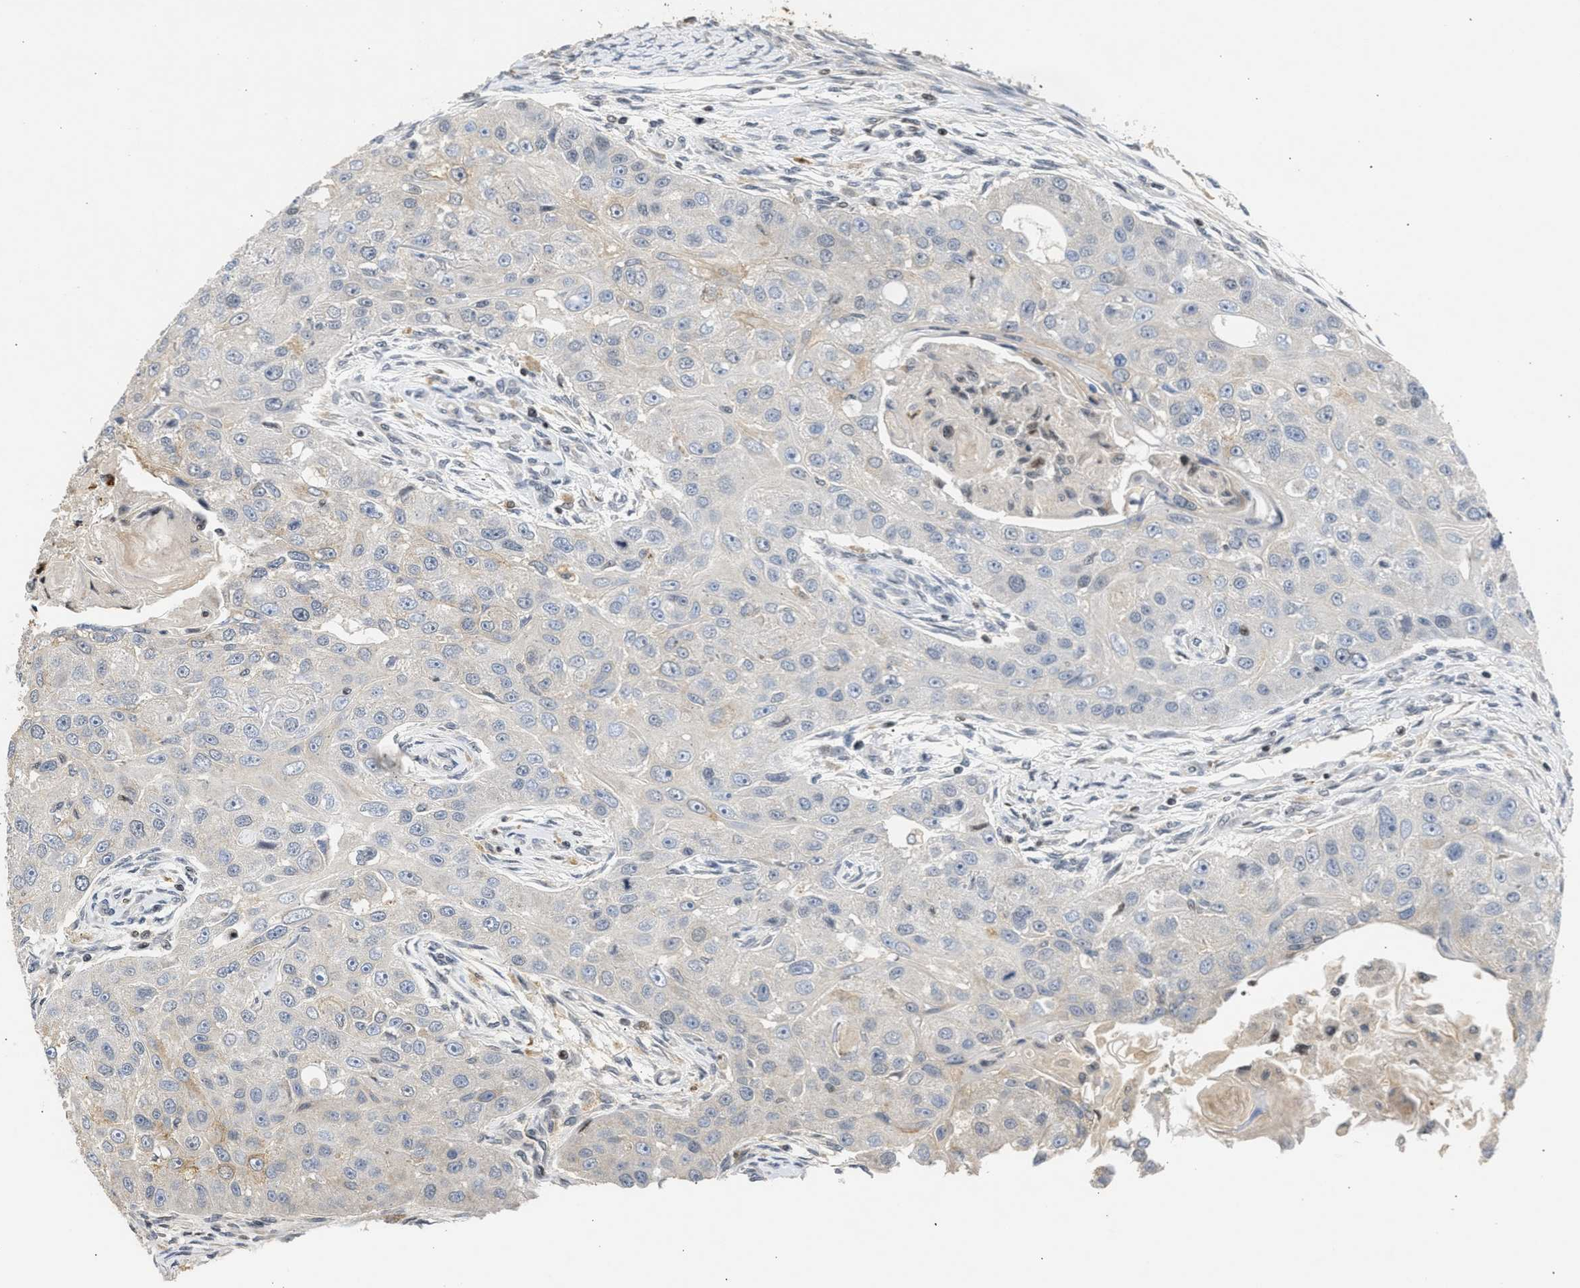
{"staining": {"intensity": "weak", "quantity": "<25%", "location": "cytoplasmic/membranous"}, "tissue": "head and neck cancer", "cell_type": "Tumor cells", "image_type": "cancer", "snomed": [{"axis": "morphology", "description": "Normal tissue, NOS"}, {"axis": "morphology", "description": "Squamous cell carcinoma, NOS"}, {"axis": "topography", "description": "Skeletal muscle"}, {"axis": "topography", "description": "Head-Neck"}], "caption": "This is a micrograph of immunohistochemistry (IHC) staining of head and neck cancer, which shows no staining in tumor cells.", "gene": "ENSG00000142539", "patient": {"sex": "male", "age": 51}}